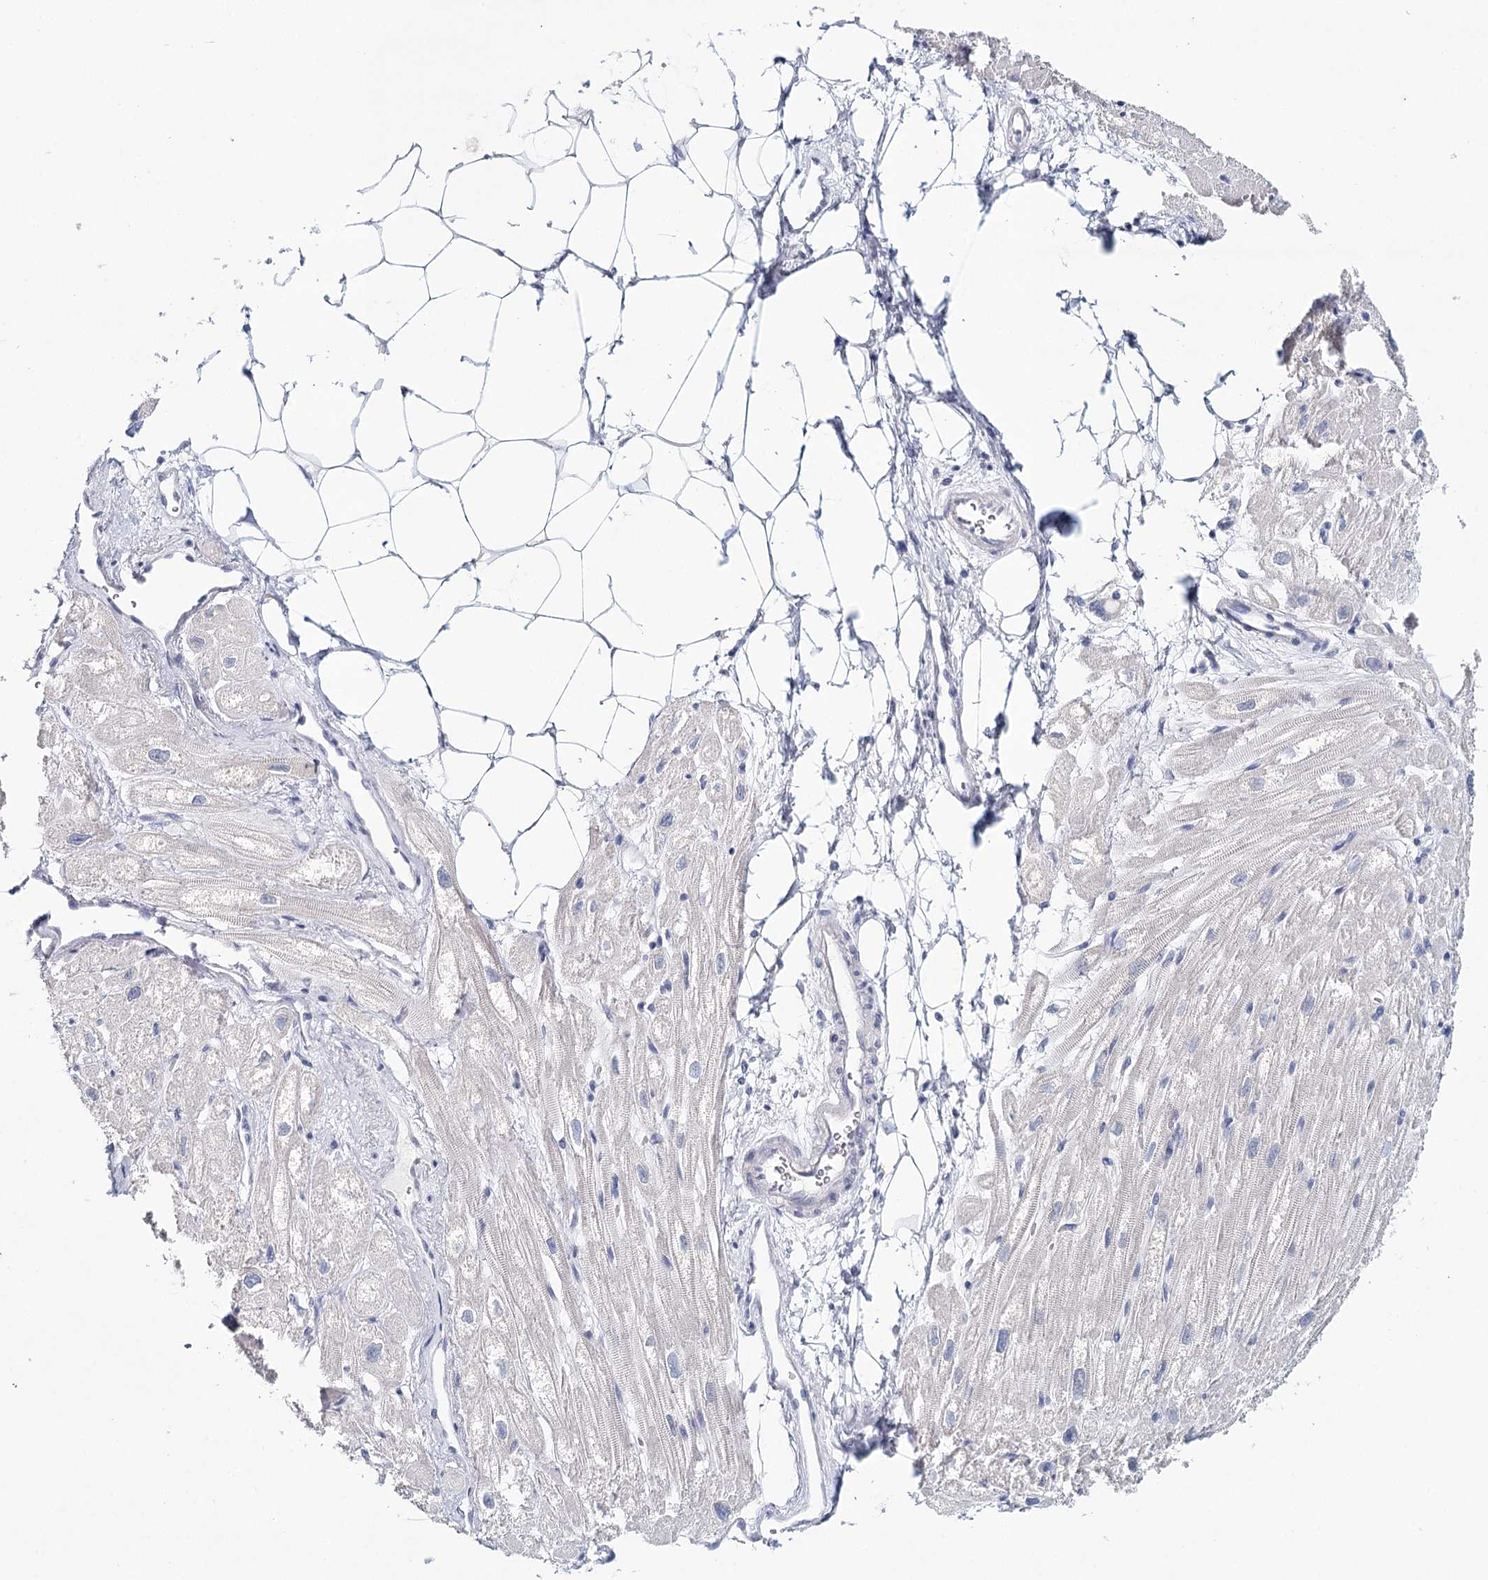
{"staining": {"intensity": "negative", "quantity": "none", "location": "none"}, "tissue": "heart muscle", "cell_type": "Cardiomyocytes", "image_type": "normal", "snomed": [{"axis": "morphology", "description": "Normal tissue, NOS"}, {"axis": "topography", "description": "Heart"}], "caption": "Heart muscle stained for a protein using immunohistochemistry (IHC) reveals no staining cardiomyocytes.", "gene": "HSPA4L", "patient": {"sex": "male", "age": 50}}